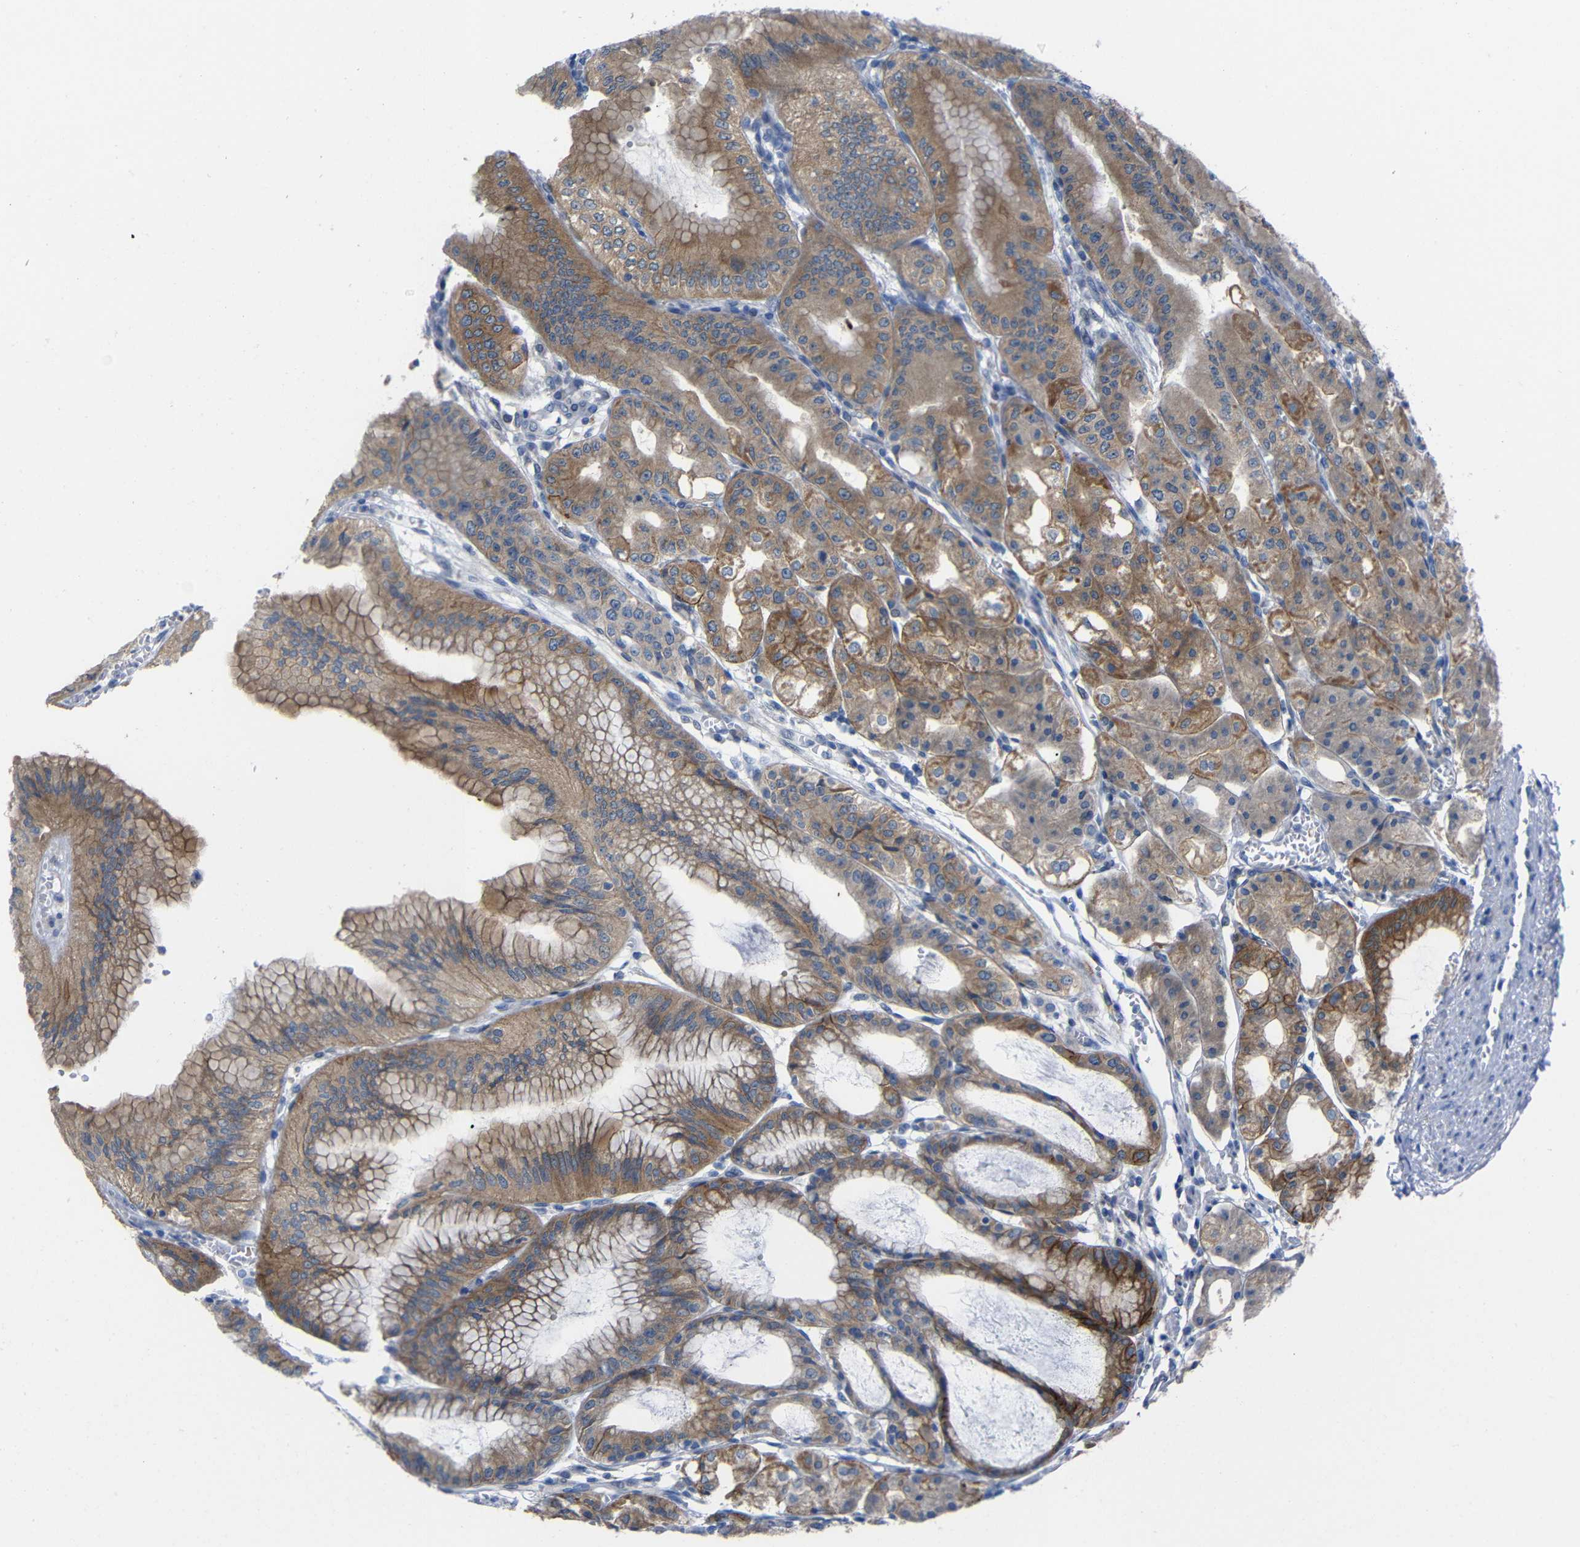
{"staining": {"intensity": "moderate", "quantity": ">75%", "location": "cytoplasmic/membranous"}, "tissue": "stomach", "cell_type": "Glandular cells", "image_type": "normal", "snomed": [{"axis": "morphology", "description": "Normal tissue, NOS"}, {"axis": "topography", "description": "Stomach, lower"}], "caption": "Protein expression analysis of benign stomach demonstrates moderate cytoplasmic/membranous expression in approximately >75% of glandular cells.", "gene": "CMTM1", "patient": {"sex": "male", "age": 71}}